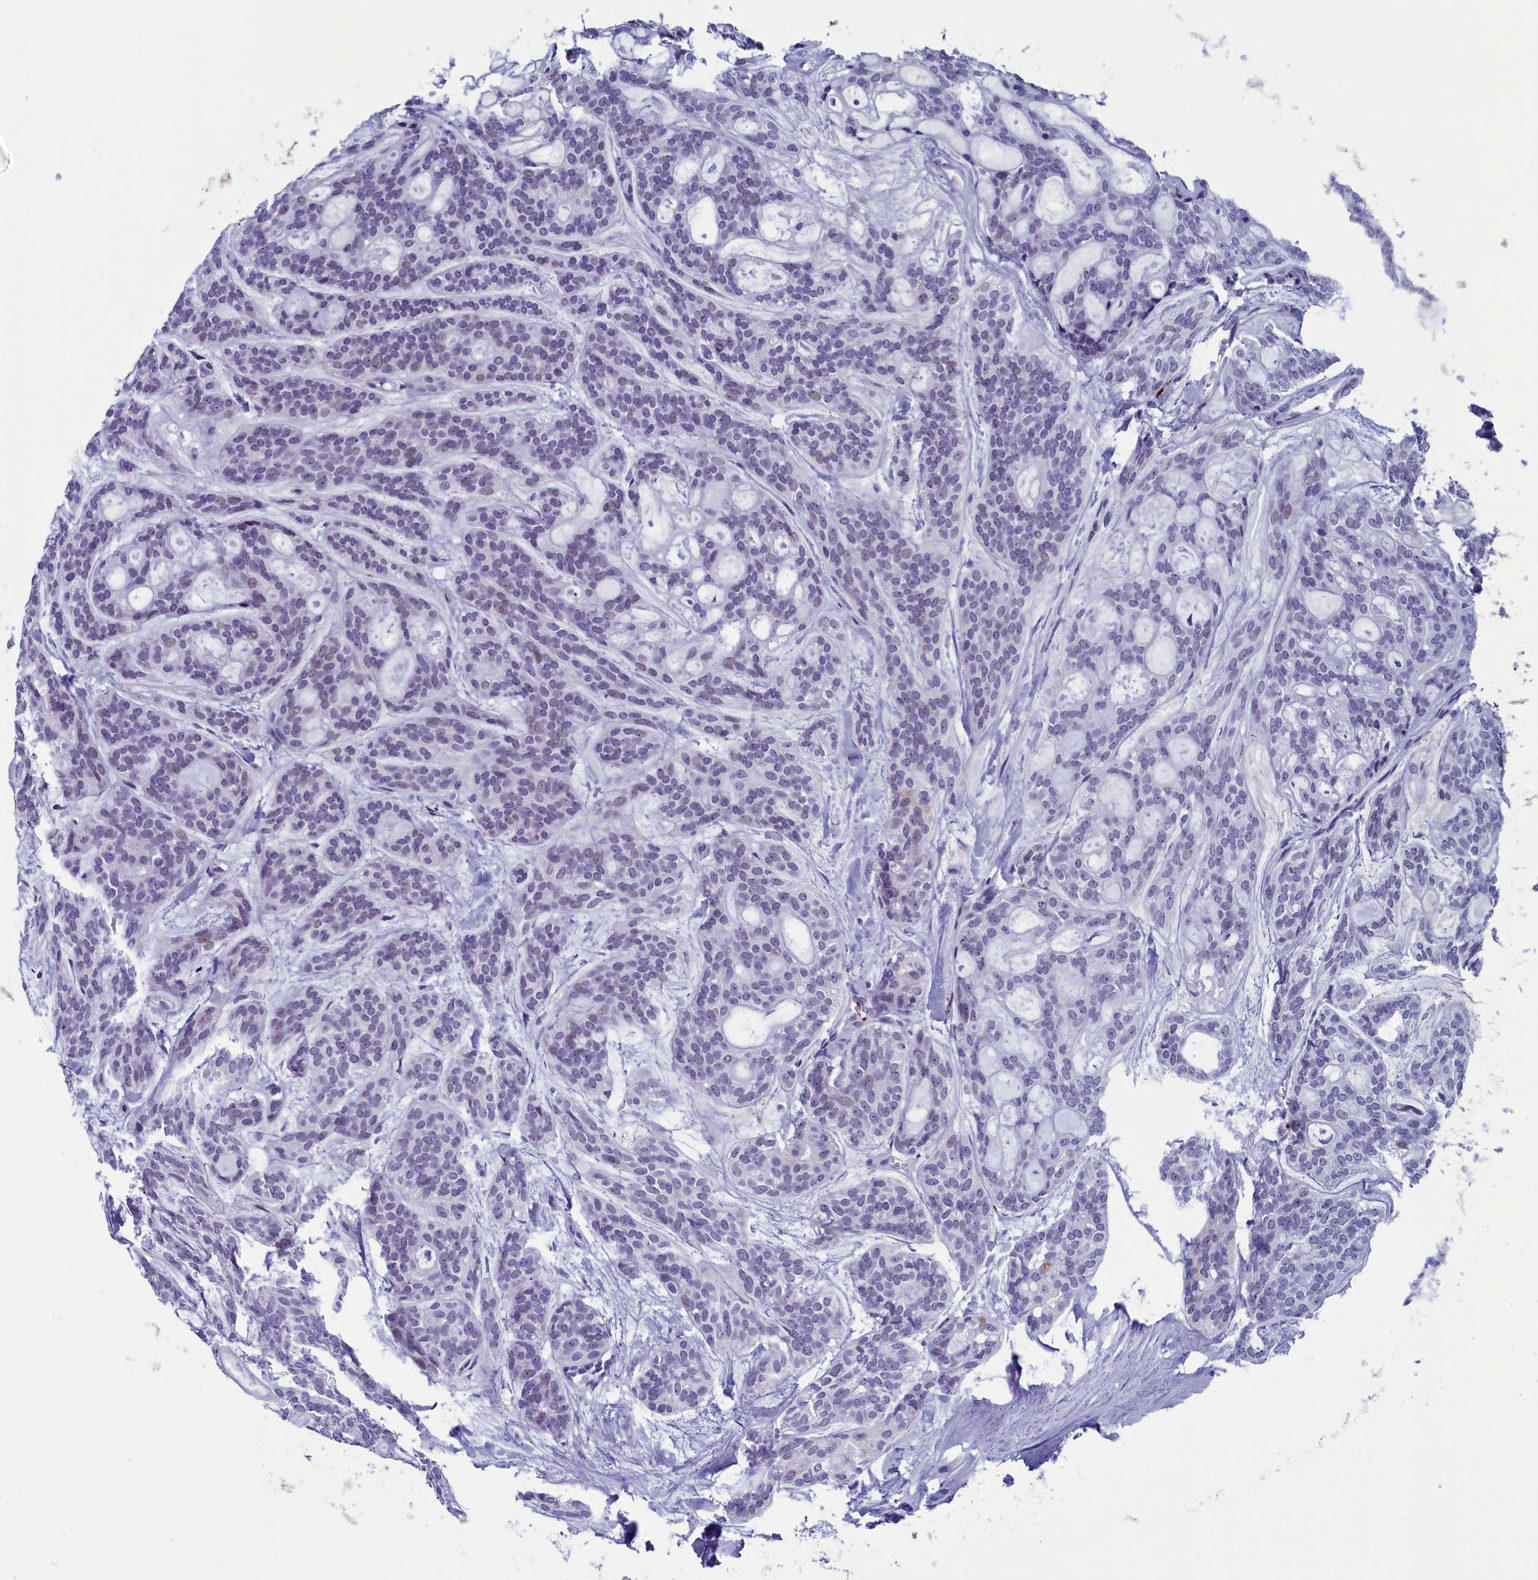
{"staining": {"intensity": "negative", "quantity": "none", "location": "none"}, "tissue": "head and neck cancer", "cell_type": "Tumor cells", "image_type": "cancer", "snomed": [{"axis": "morphology", "description": "Adenocarcinoma, NOS"}, {"axis": "topography", "description": "Head-Neck"}], "caption": "The micrograph displays no significant positivity in tumor cells of head and neck adenocarcinoma. (Immunohistochemistry, brightfield microscopy, high magnification).", "gene": "AIFM2", "patient": {"sex": "male", "age": 66}}